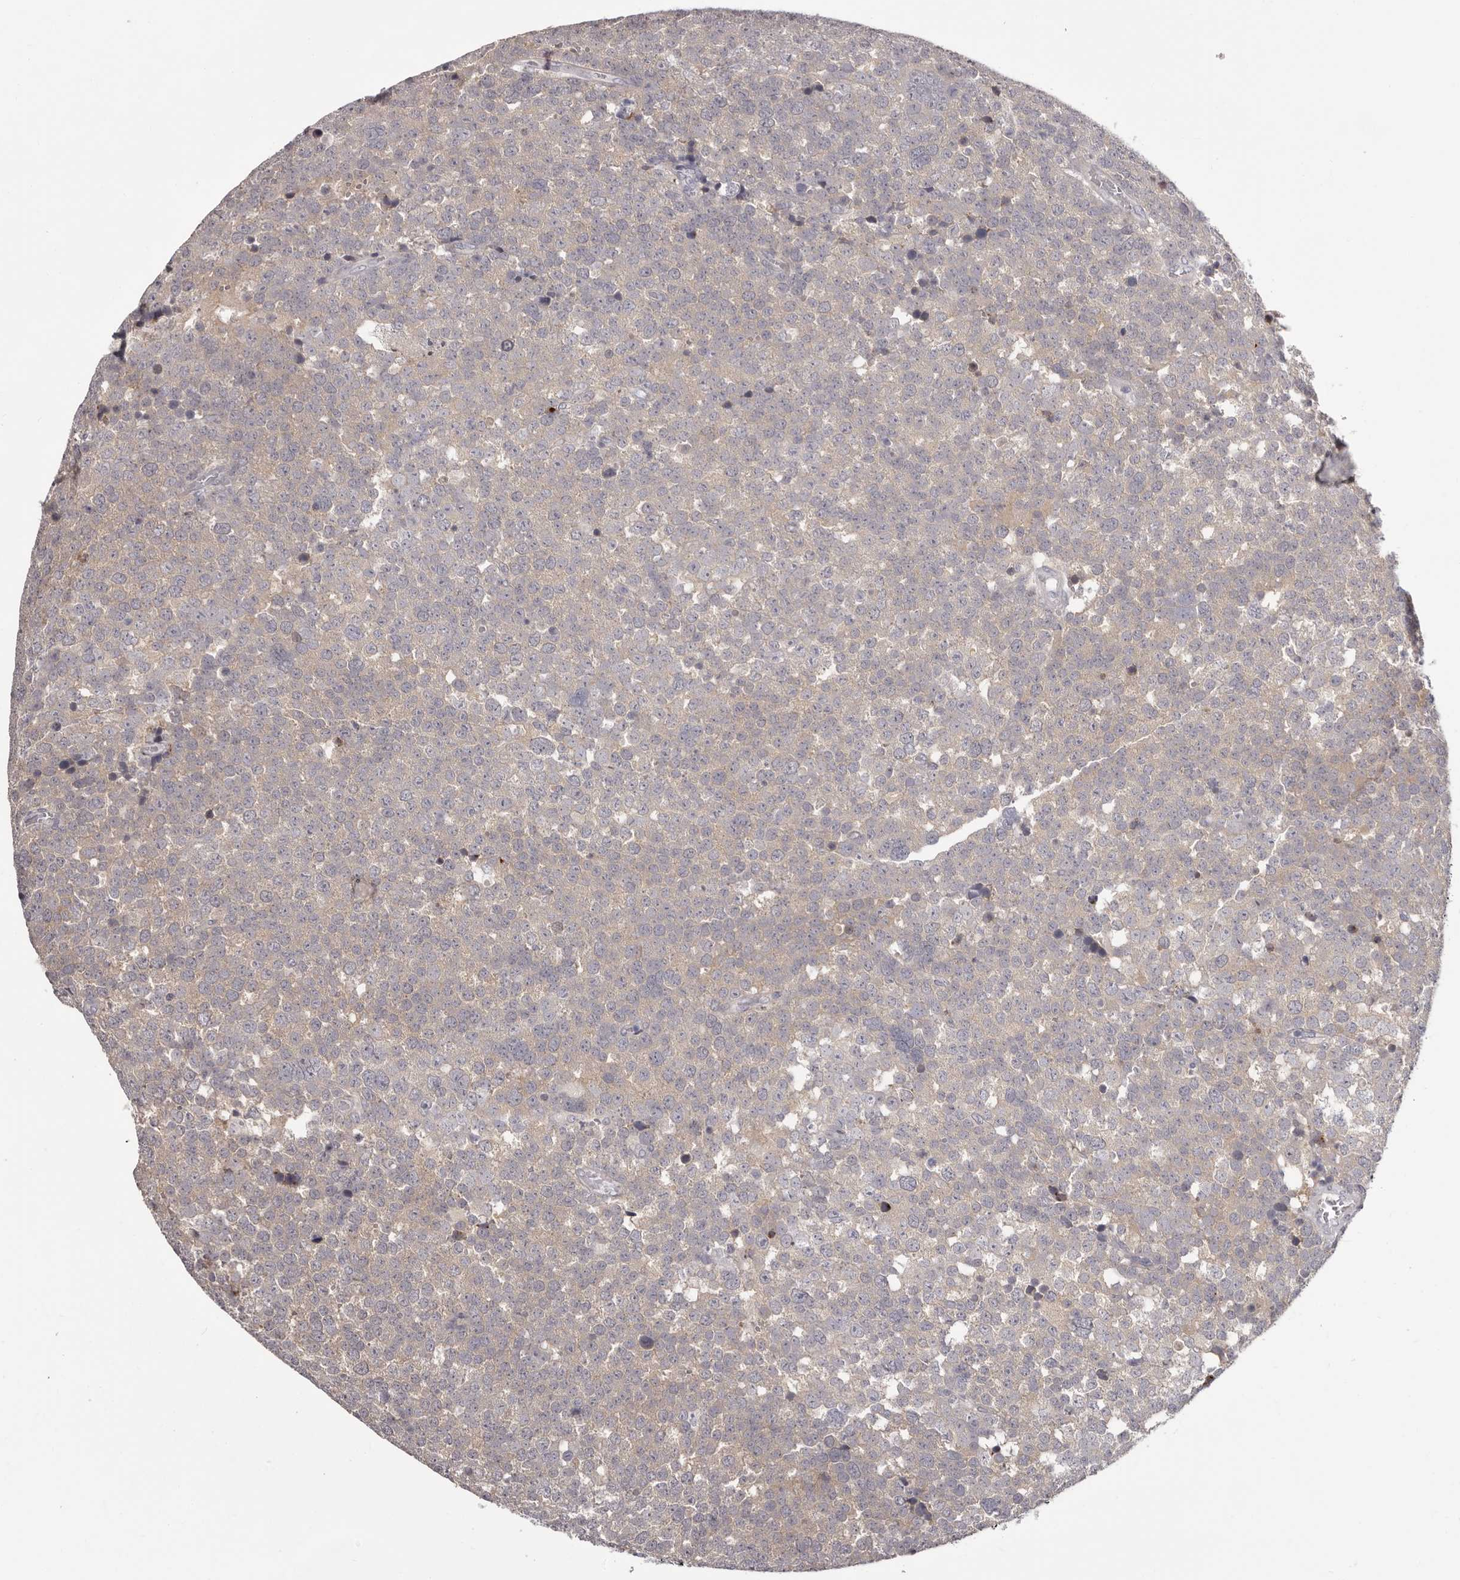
{"staining": {"intensity": "negative", "quantity": "none", "location": "none"}, "tissue": "testis cancer", "cell_type": "Tumor cells", "image_type": "cancer", "snomed": [{"axis": "morphology", "description": "Seminoma, NOS"}, {"axis": "topography", "description": "Testis"}], "caption": "Tumor cells are negative for protein expression in human testis cancer.", "gene": "OTUD3", "patient": {"sex": "male", "age": 71}}